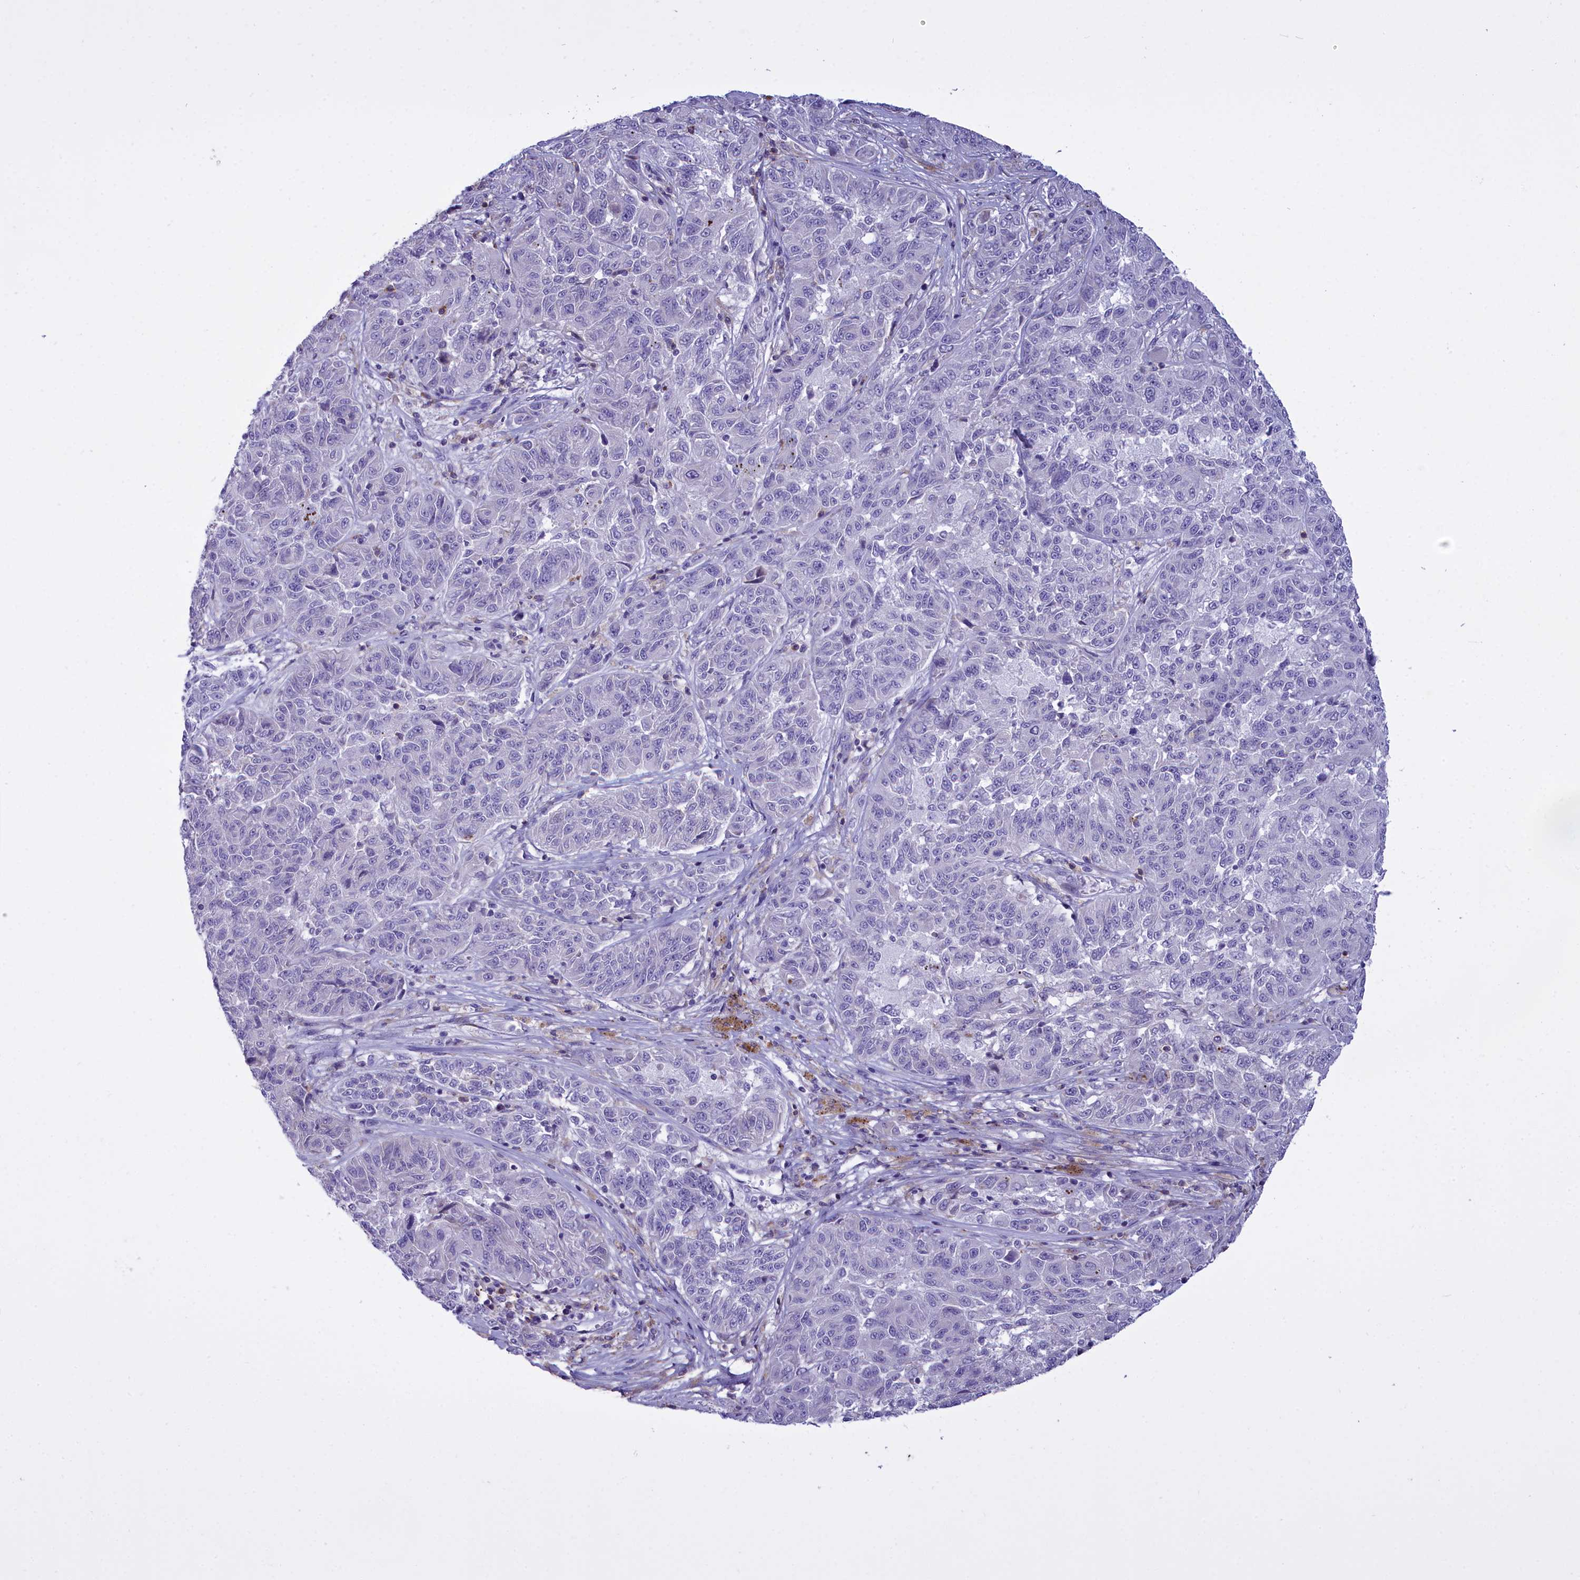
{"staining": {"intensity": "negative", "quantity": "none", "location": "none"}, "tissue": "melanoma", "cell_type": "Tumor cells", "image_type": "cancer", "snomed": [{"axis": "morphology", "description": "Malignant melanoma, NOS"}, {"axis": "topography", "description": "Skin"}], "caption": "Tumor cells are negative for brown protein staining in melanoma.", "gene": "CD5", "patient": {"sex": "male", "age": 53}}